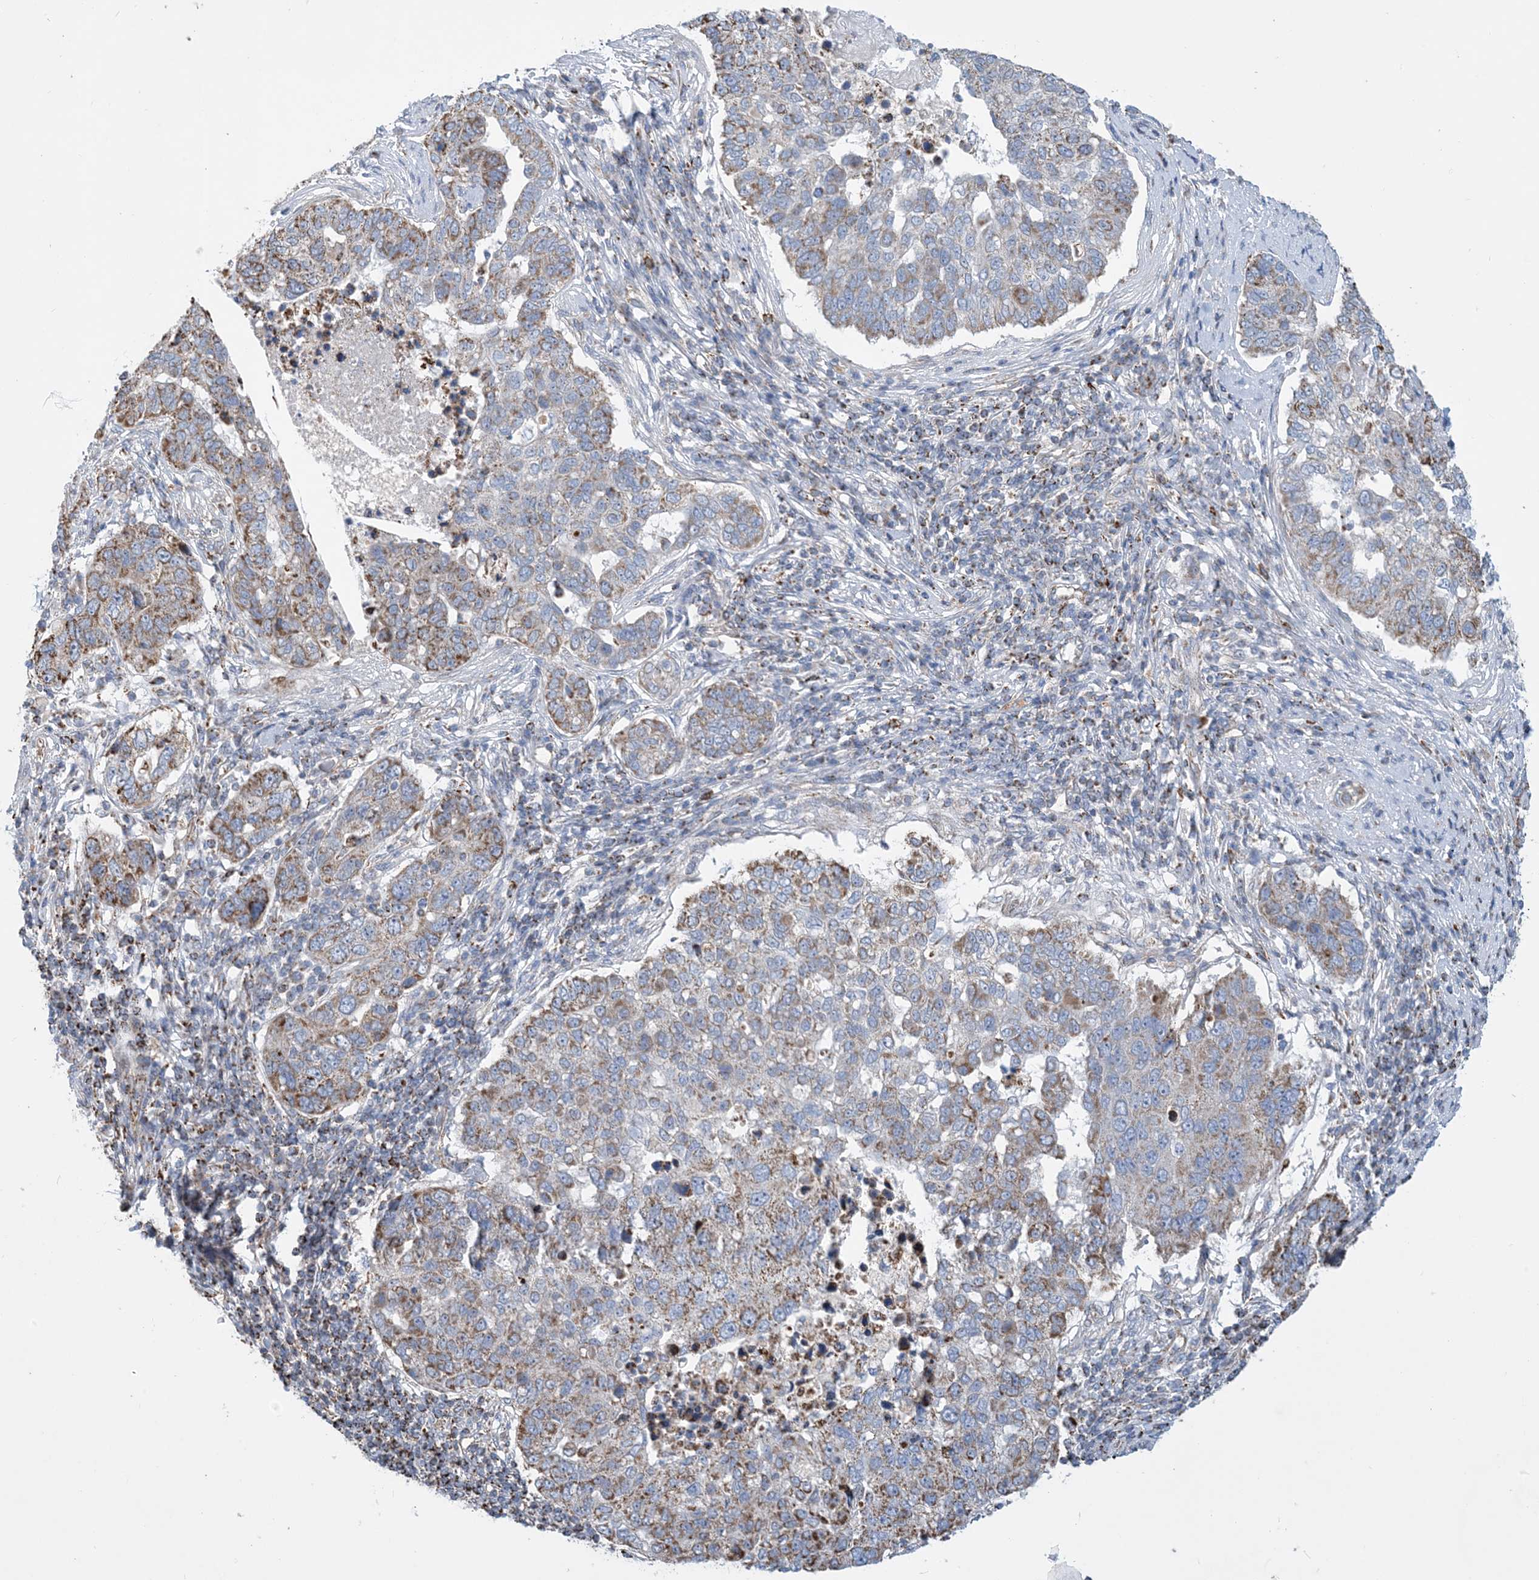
{"staining": {"intensity": "moderate", "quantity": "25%-75%", "location": "cytoplasmic/membranous"}, "tissue": "pancreatic cancer", "cell_type": "Tumor cells", "image_type": "cancer", "snomed": [{"axis": "morphology", "description": "Adenocarcinoma, NOS"}, {"axis": "topography", "description": "Pancreas"}], "caption": "Pancreatic cancer tissue demonstrates moderate cytoplasmic/membranous expression in approximately 25%-75% of tumor cells, visualized by immunohistochemistry.", "gene": "PCDHGA1", "patient": {"sex": "female", "age": 61}}